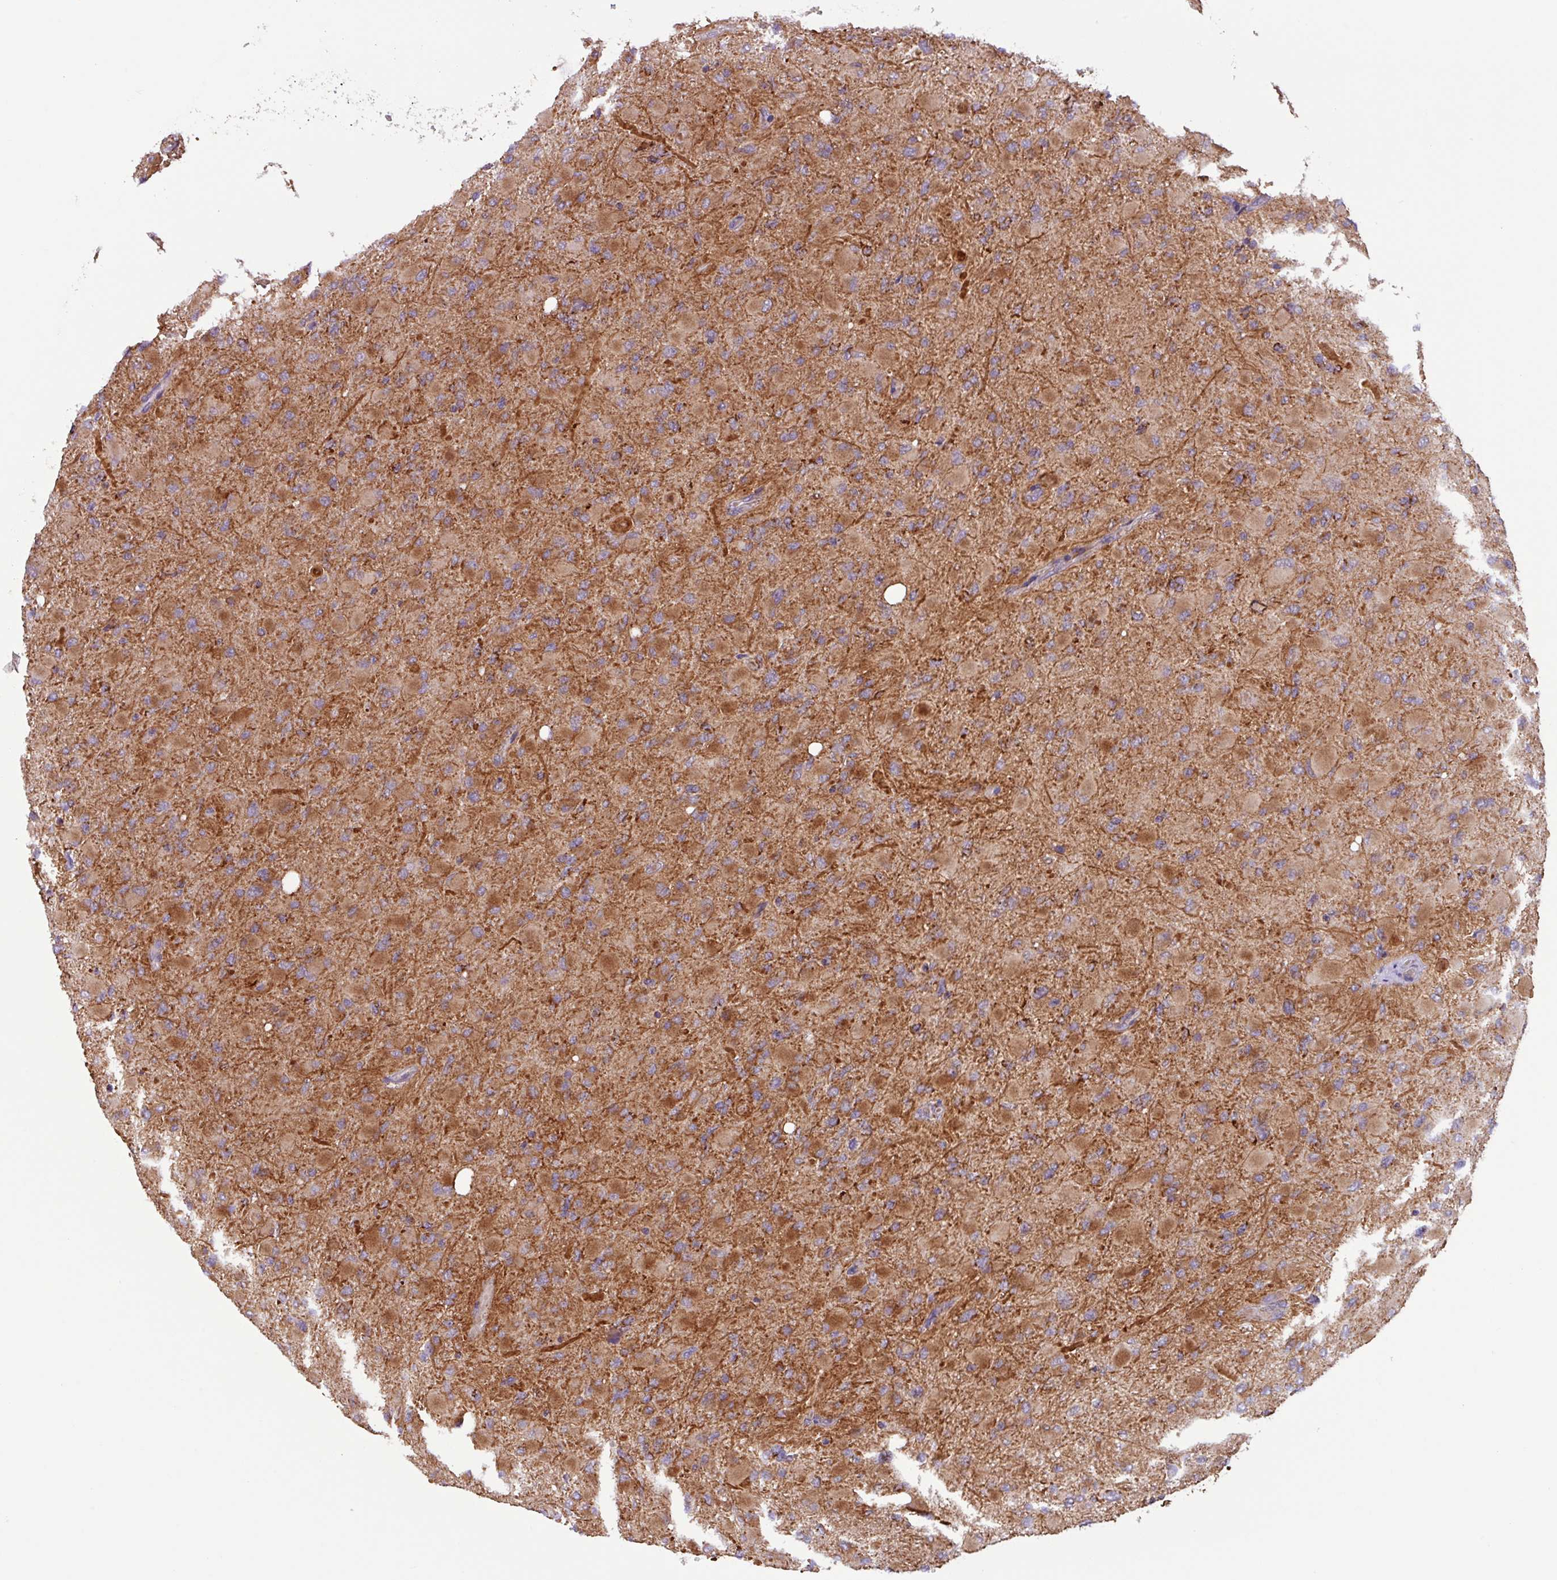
{"staining": {"intensity": "moderate", "quantity": "25%-75%", "location": "cytoplasmic/membranous"}, "tissue": "glioma", "cell_type": "Tumor cells", "image_type": "cancer", "snomed": [{"axis": "morphology", "description": "Glioma, malignant, High grade"}, {"axis": "topography", "description": "Cerebral cortex"}], "caption": "A high-resolution image shows immunohistochemistry (IHC) staining of malignant high-grade glioma, which reveals moderate cytoplasmic/membranous staining in approximately 25%-75% of tumor cells. (IHC, brightfield microscopy, high magnification).", "gene": "AKIRIN1", "patient": {"sex": "female", "age": 36}}